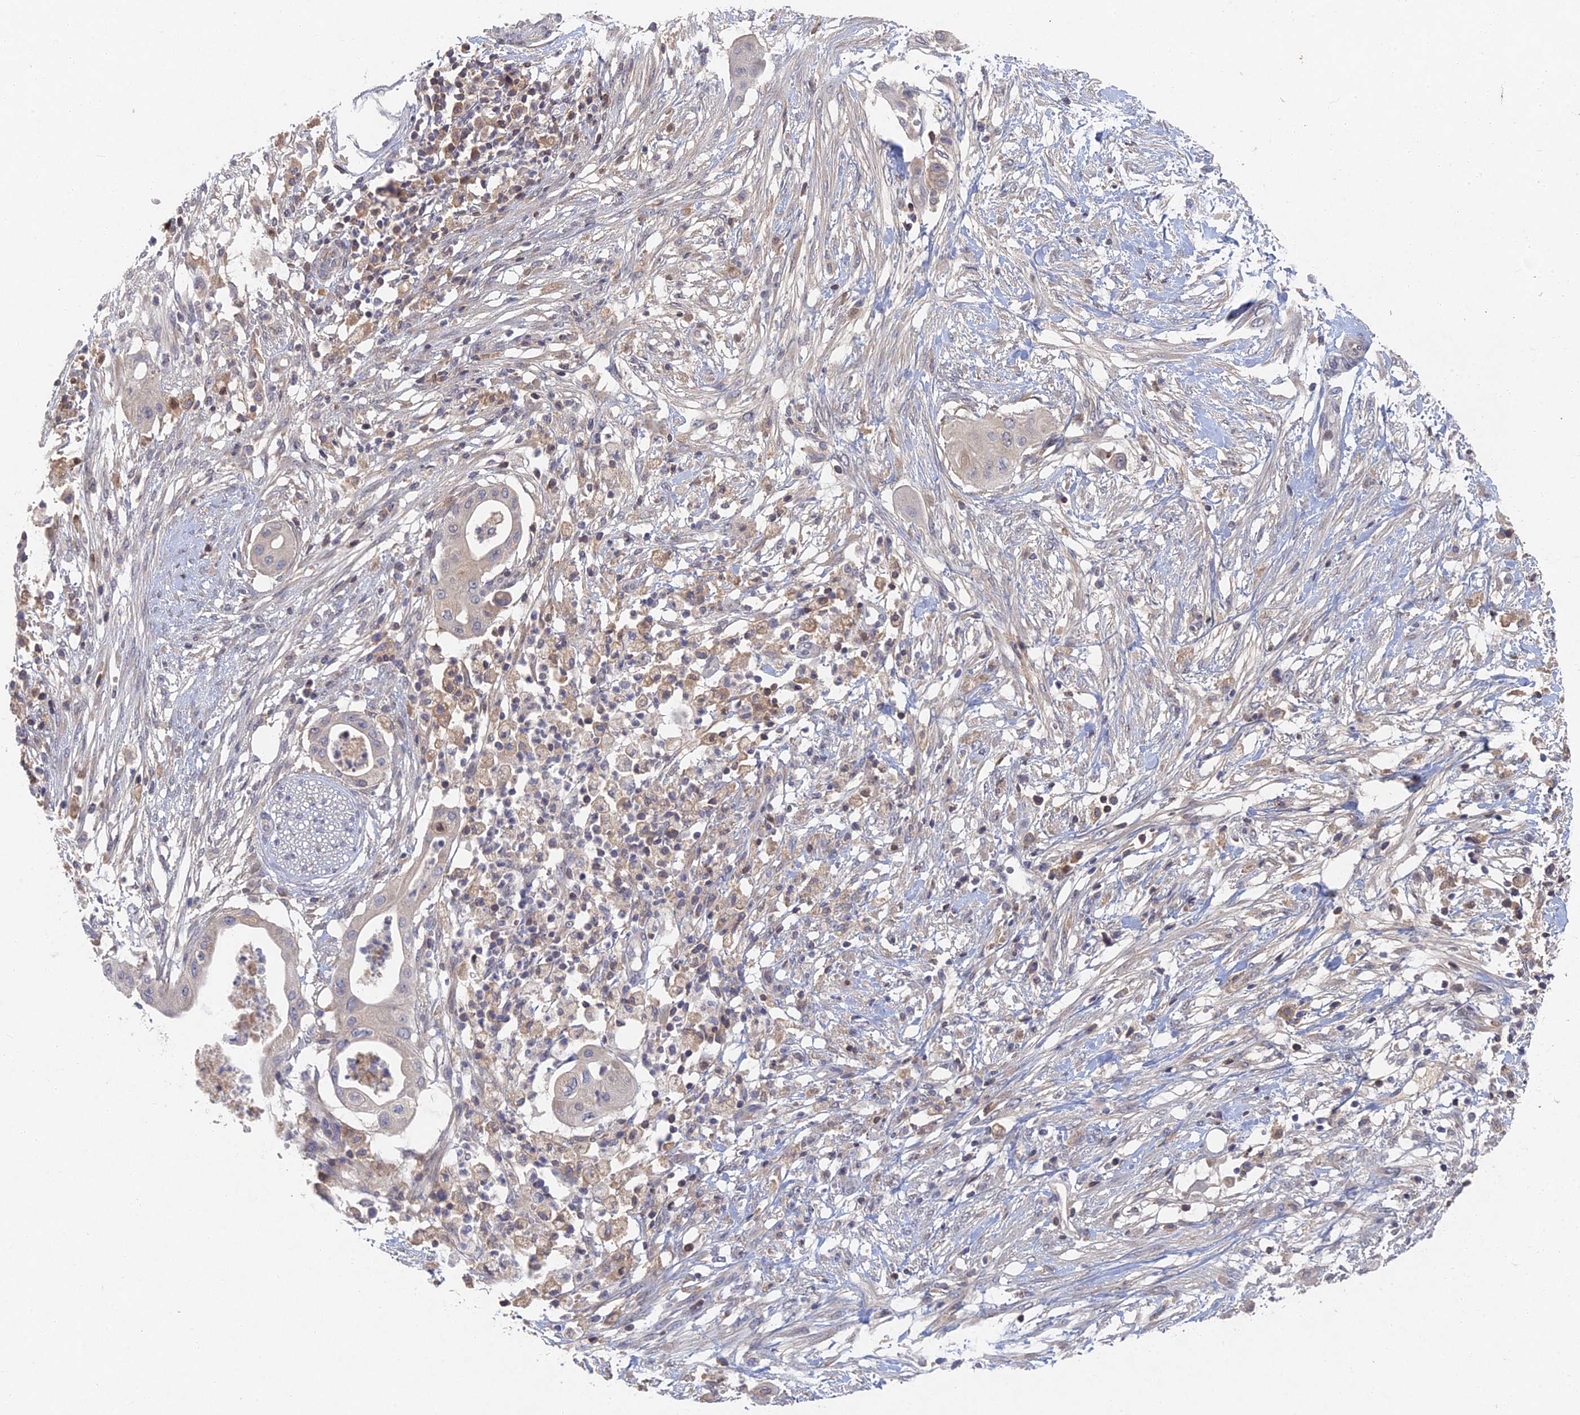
{"staining": {"intensity": "negative", "quantity": "none", "location": "none"}, "tissue": "pancreatic cancer", "cell_type": "Tumor cells", "image_type": "cancer", "snomed": [{"axis": "morphology", "description": "Adenocarcinoma, NOS"}, {"axis": "topography", "description": "Pancreas"}], "caption": "IHC of human pancreatic adenocarcinoma demonstrates no staining in tumor cells.", "gene": "GNA15", "patient": {"sex": "male", "age": 68}}